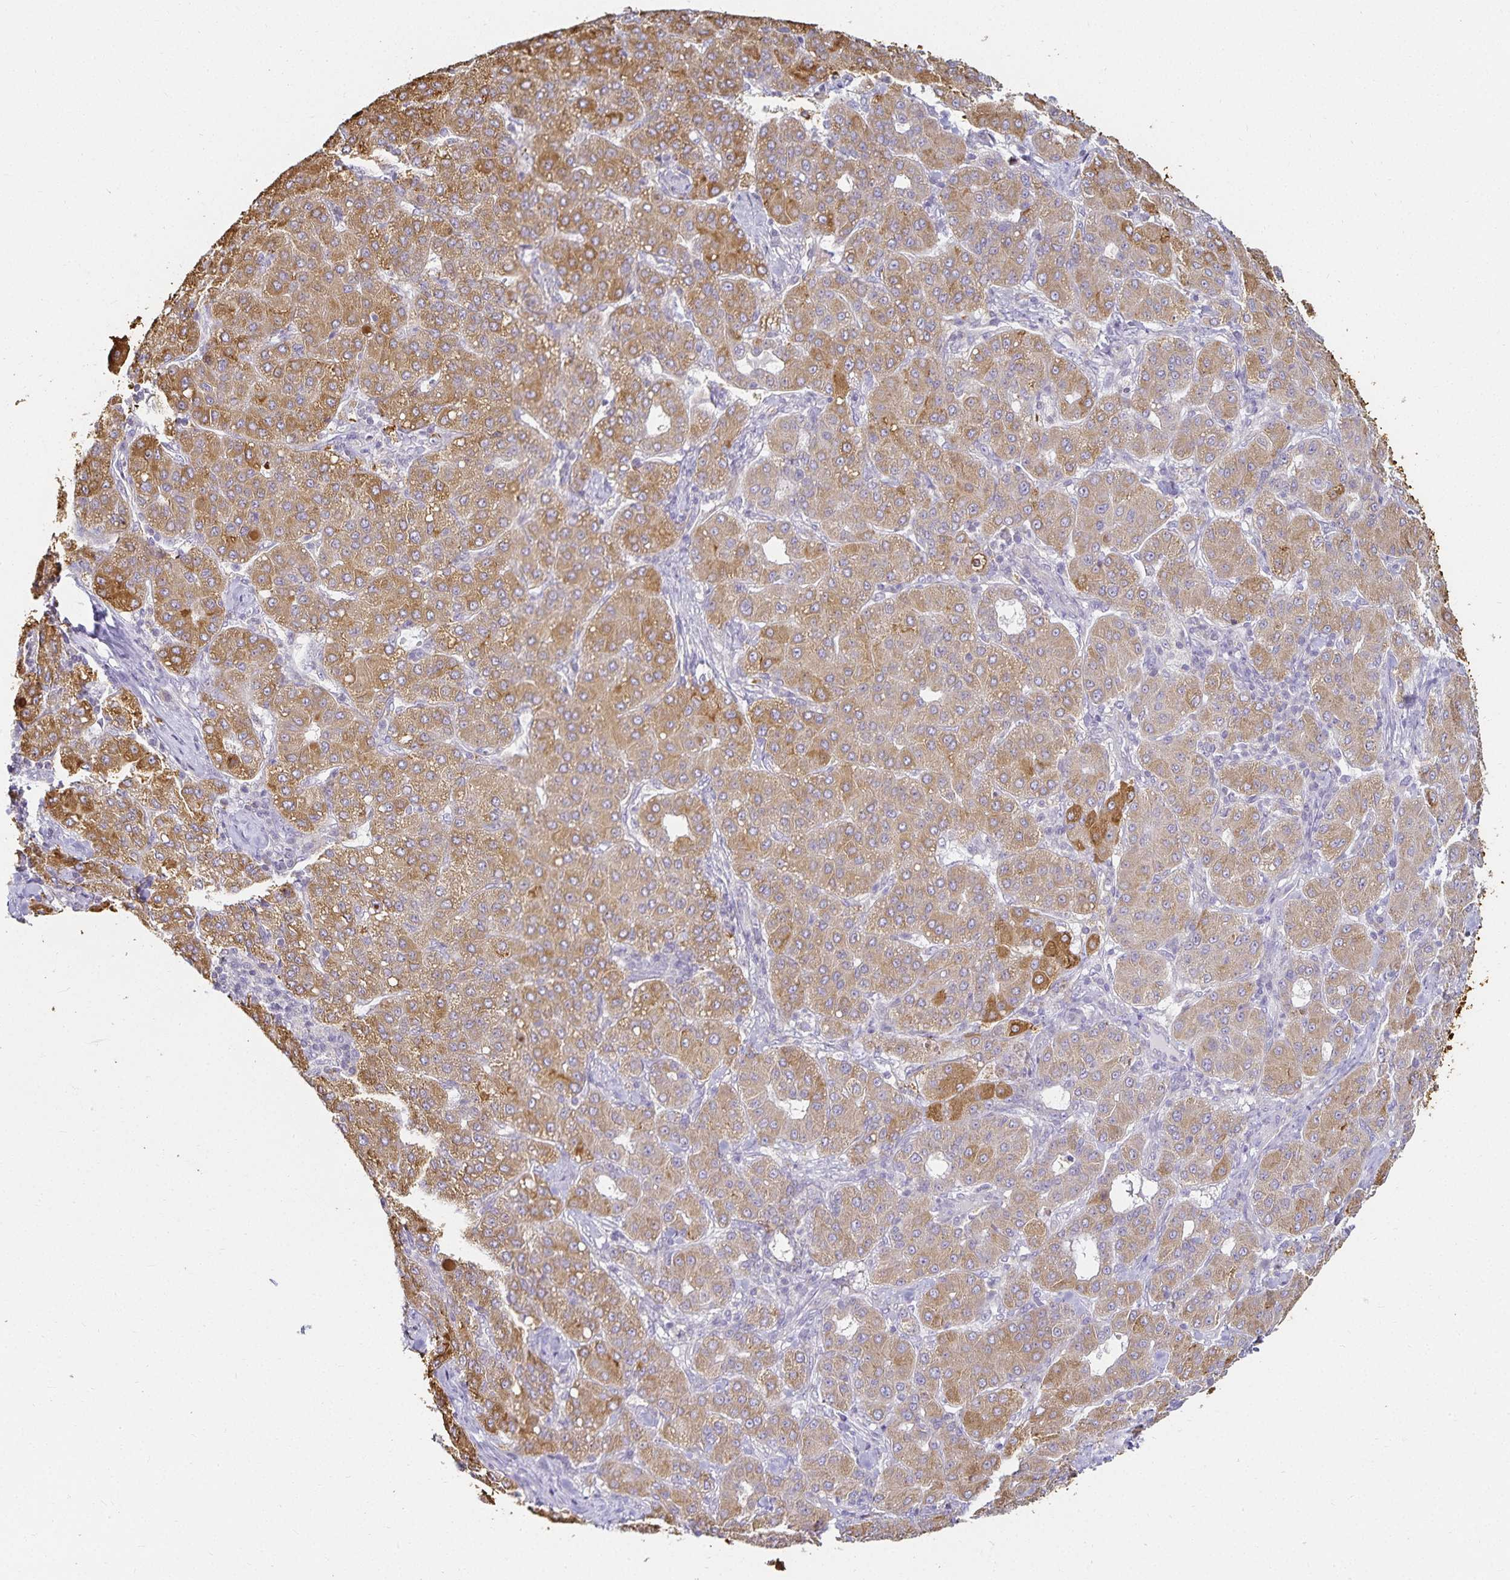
{"staining": {"intensity": "moderate", "quantity": ">75%", "location": "cytoplasmic/membranous"}, "tissue": "liver cancer", "cell_type": "Tumor cells", "image_type": "cancer", "snomed": [{"axis": "morphology", "description": "Carcinoma, Hepatocellular, NOS"}, {"axis": "topography", "description": "Liver"}], "caption": "Tumor cells exhibit medium levels of moderate cytoplasmic/membranous positivity in approximately >75% of cells in human liver cancer. (DAB = brown stain, brightfield microscopy at high magnification).", "gene": "GP2", "patient": {"sex": "male", "age": 65}}